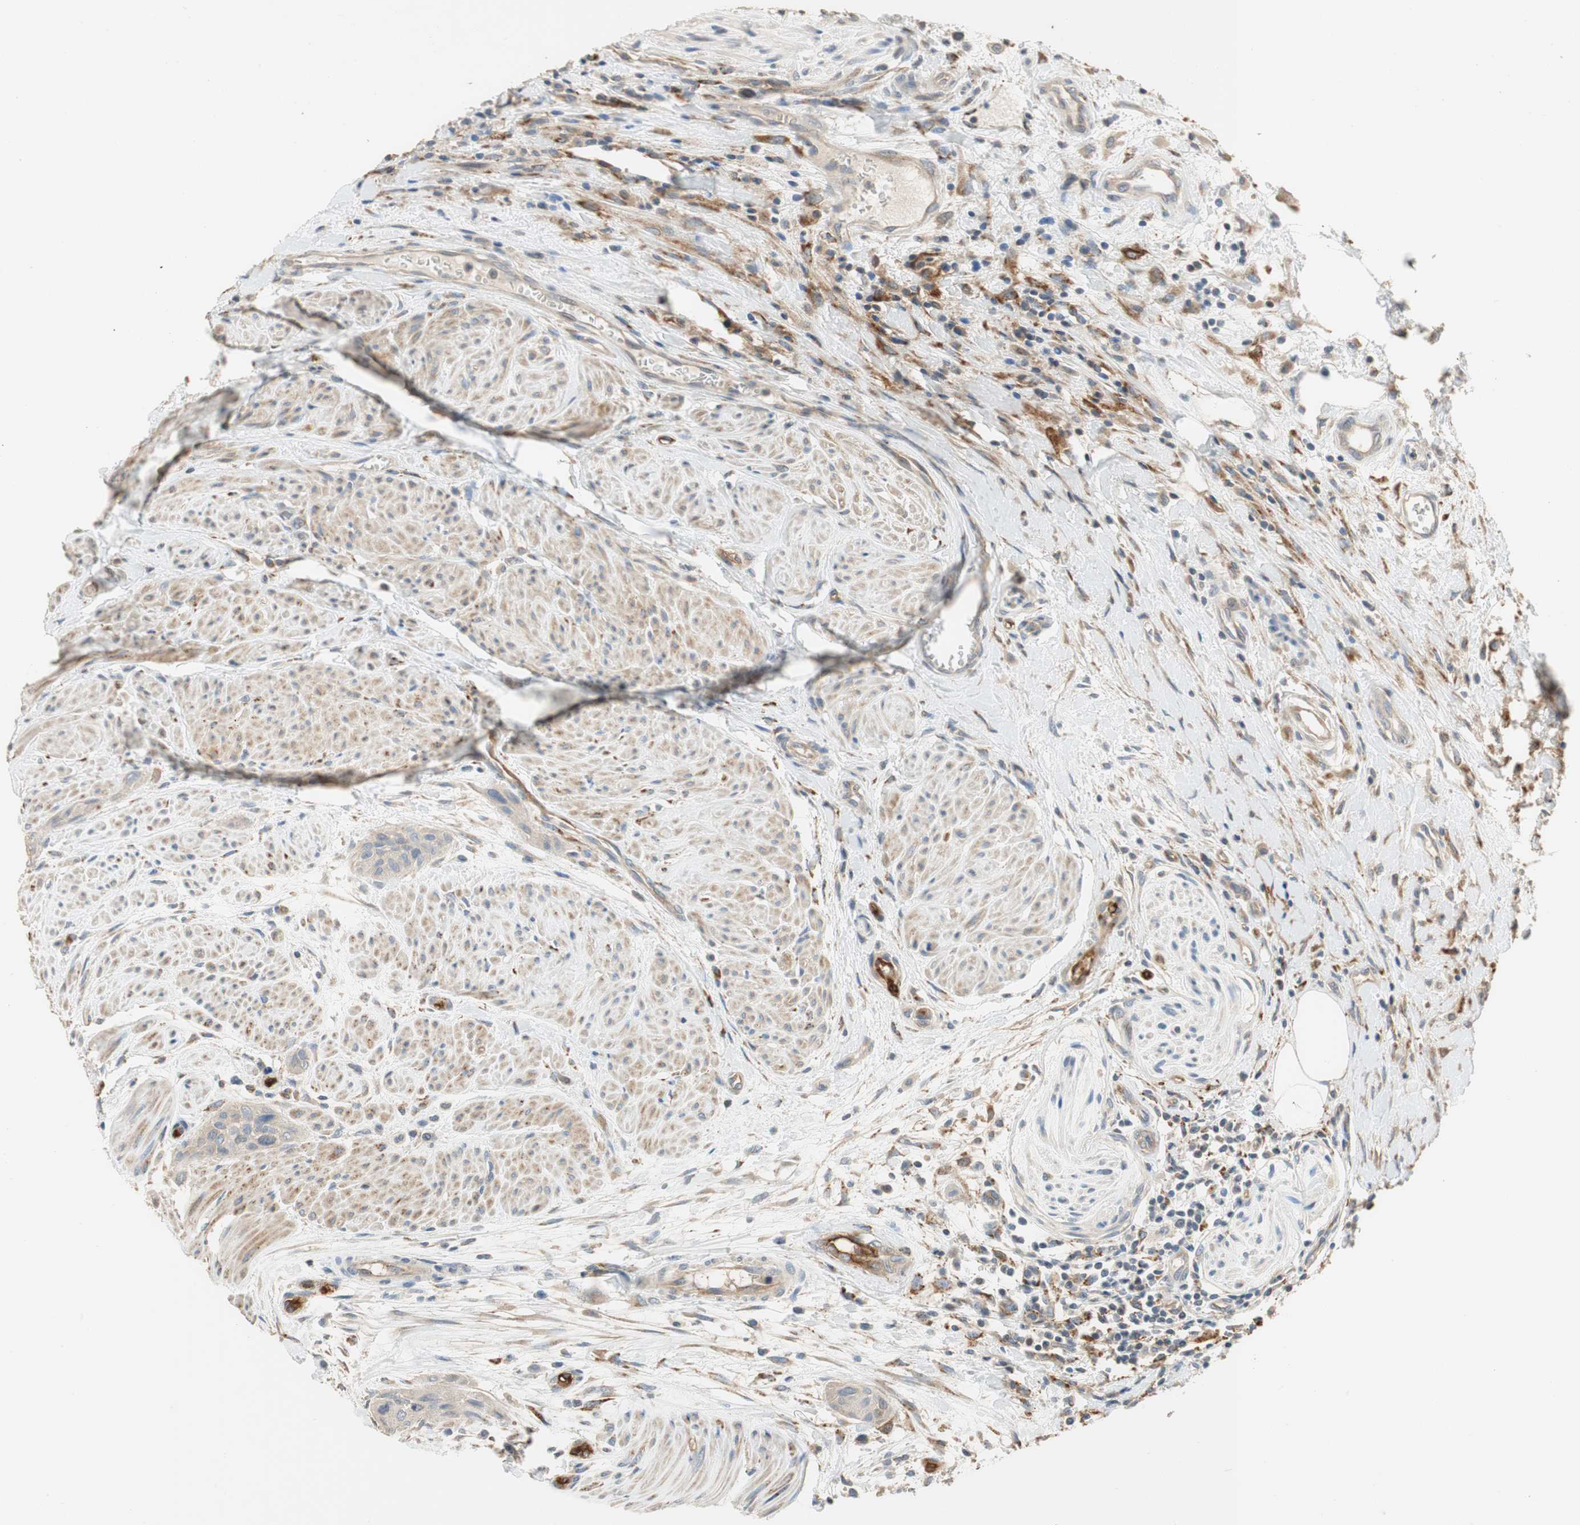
{"staining": {"intensity": "negative", "quantity": "none", "location": "none"}, "tissue": "urothelial cancer", "cell_type": "Tumor cells", "image_type": "cancer", "snomed": [{"axis": "morphology", "description": "Urothelial carcinoma, High grade"}, {"axis": "topography", "description": "Urinary bladder"}], "caption": "High power microscopy micrograph of an IHC micrograph of urothelial cancer, revealing no significant staining in tumor cells. (DAB (3,3'-diaminobenzidine) IHC, high magnification).", "gene": "ALPL", "patient": {"sex": "male", "age": 35}}